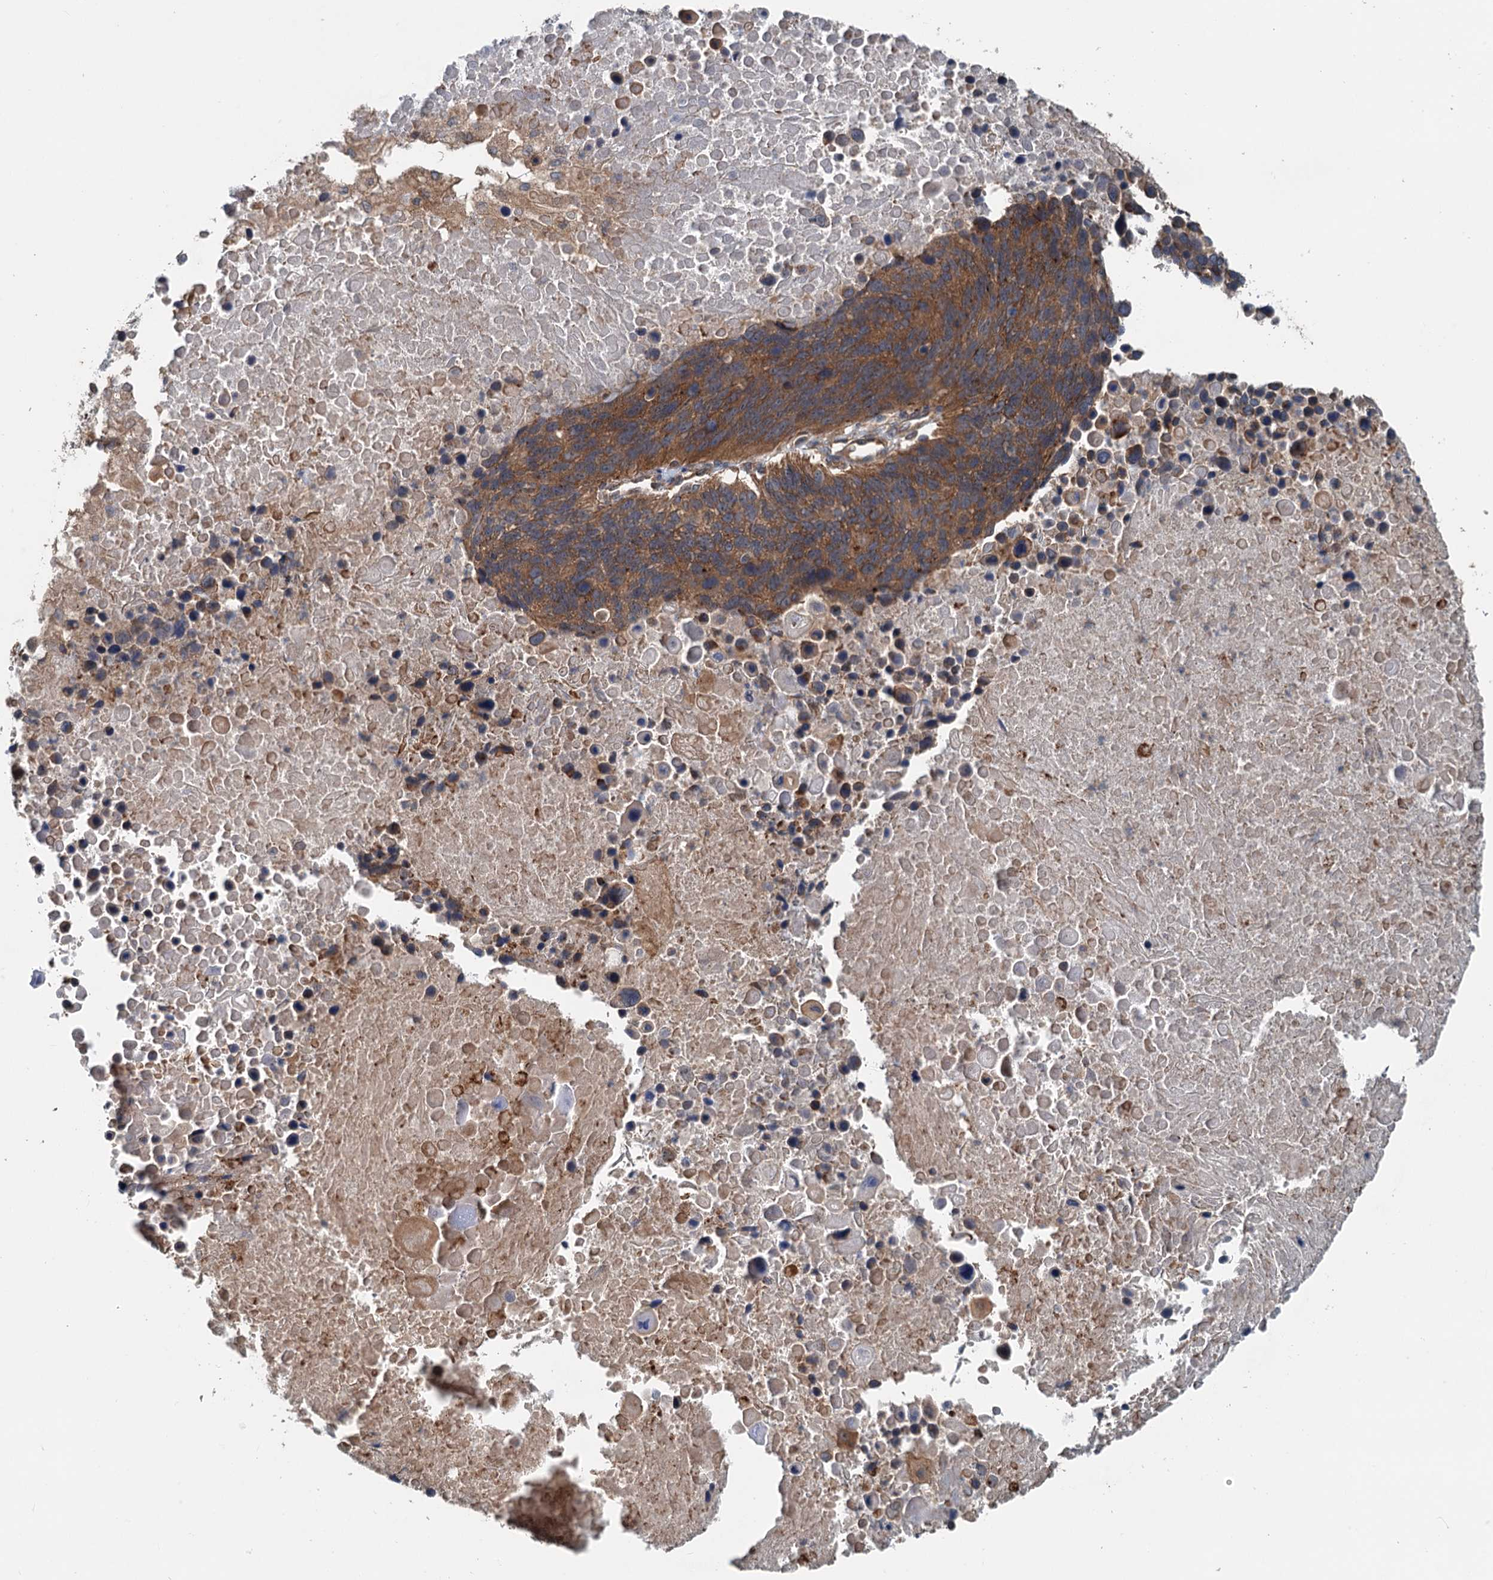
{"staining": {"intensity": "strong", "quantity": ">75%", "location": "cytoplasmic/membranous"}, "tissue": "lung cancer", "cell_type": "Tumor cells", "image_type": "cancer", "snomed": [{"axis": "morphology", "description": "Normal tissue, NOS"}, {"axis": "morphology", "description": "Squamous cell carcinoma, NOS"}, {"axis": "topography", "description": "Lymph node"}, {"axis": "topography", "description": "Lung"}], "caption": "Squamous cell carcinoma (lung) stained with immunohistochemistry (IHC) exhibits strong cytoplasmic/membranous positivity in about >75% of tumor cells.", "gene": "TEDC1", "patient": {"sex": "male", "age": 66}}